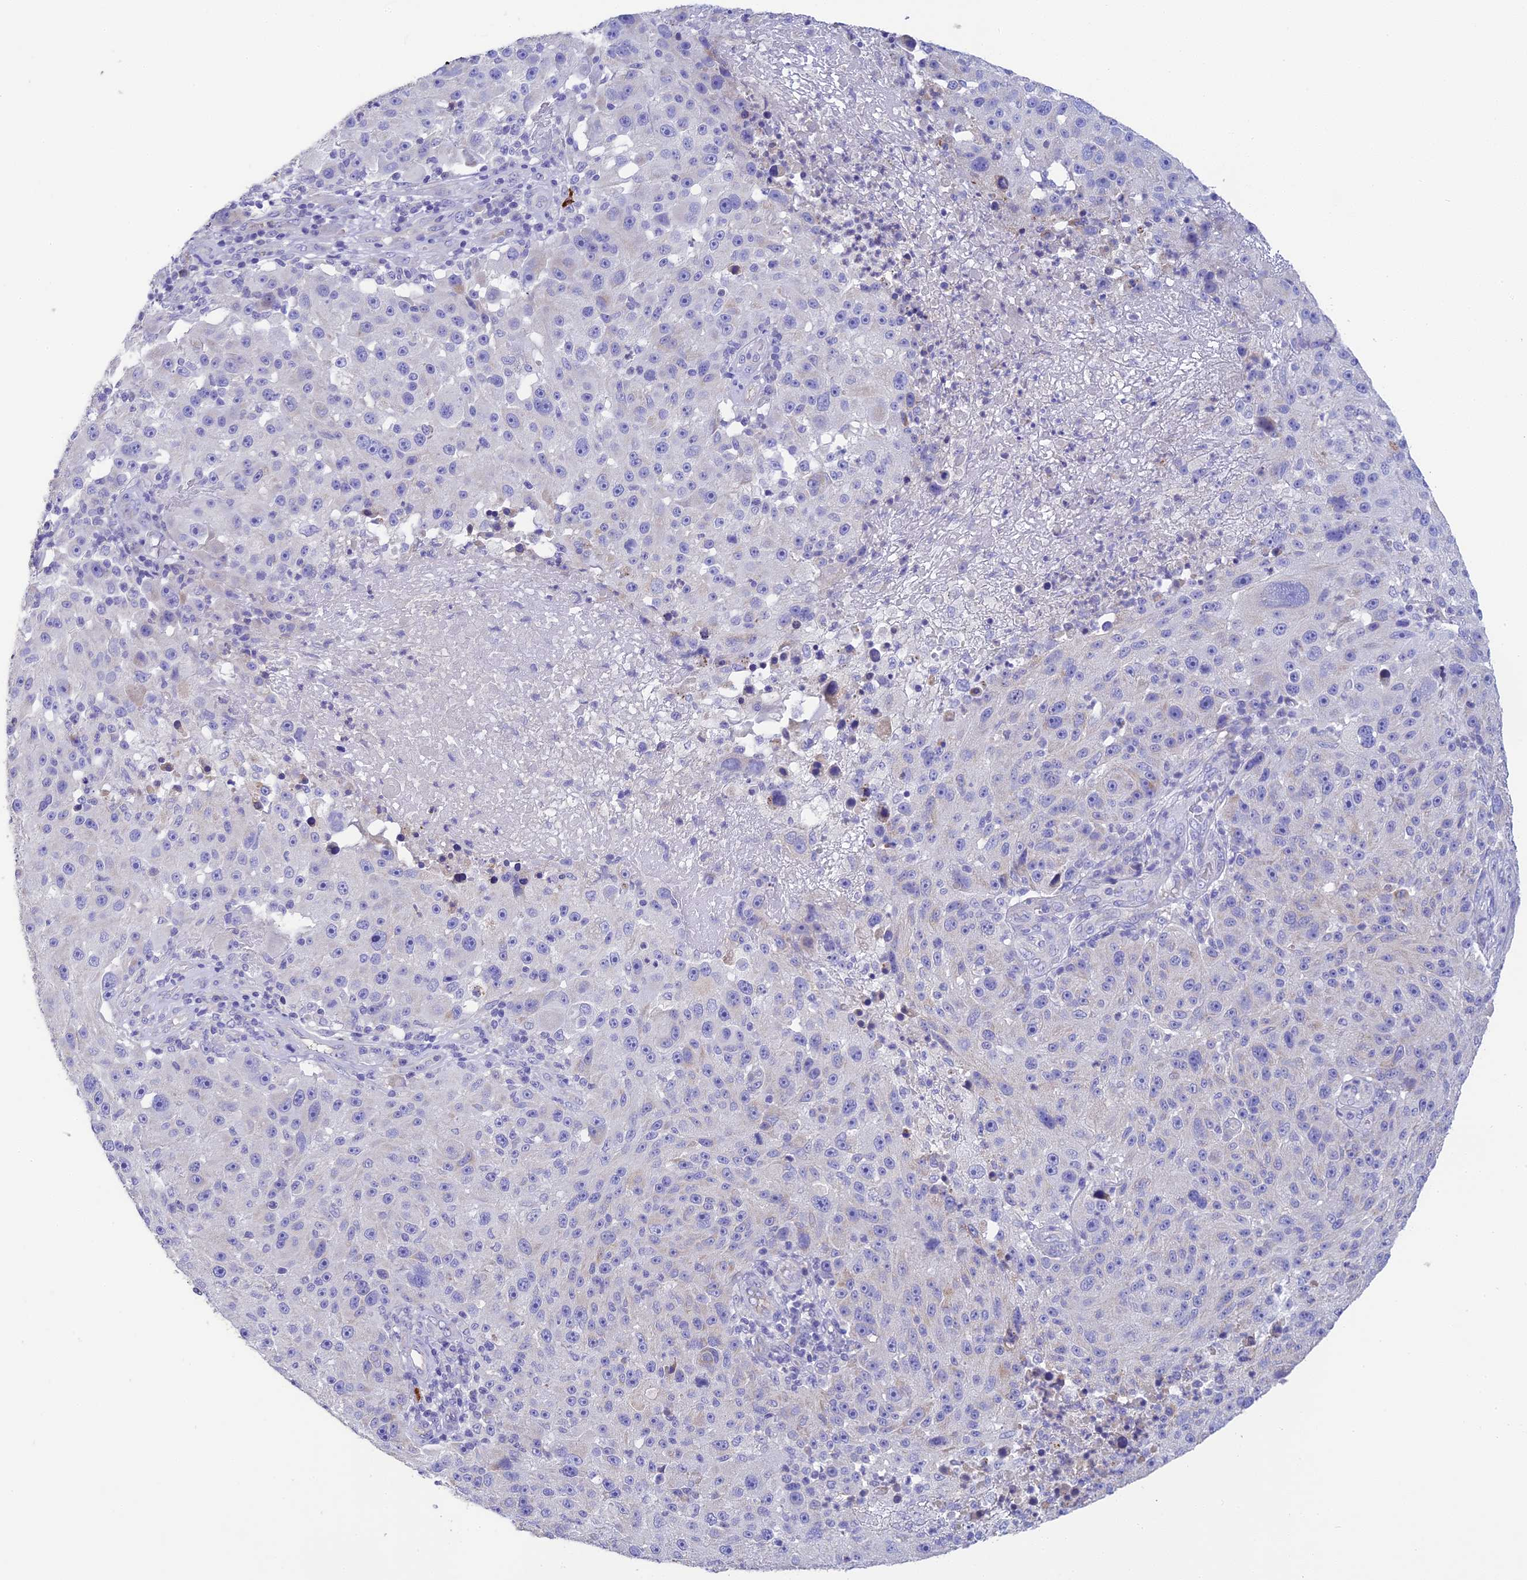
{"staining": {"intensity": "negative", "quantity": "none", "location": "none"}, "tissue": "melanoma", "cell_type": "Tumor cells", "image_type": "cancer", "snomed": [{"axis": "morphology", "description": "Malignant melanoma, NOS"}, {"axis": "topography", "description": "Skin"}], "caption": "An image of malignant melanoma stained for a protein shows no brown staining in tumor cells. (Stains: DAB IHC with hematoxylin counter stain, Microscopy: brightfield microscopy at high magnification).", "gene": "HSD17B2", "patient": {"sex": "male", "age": 53}}